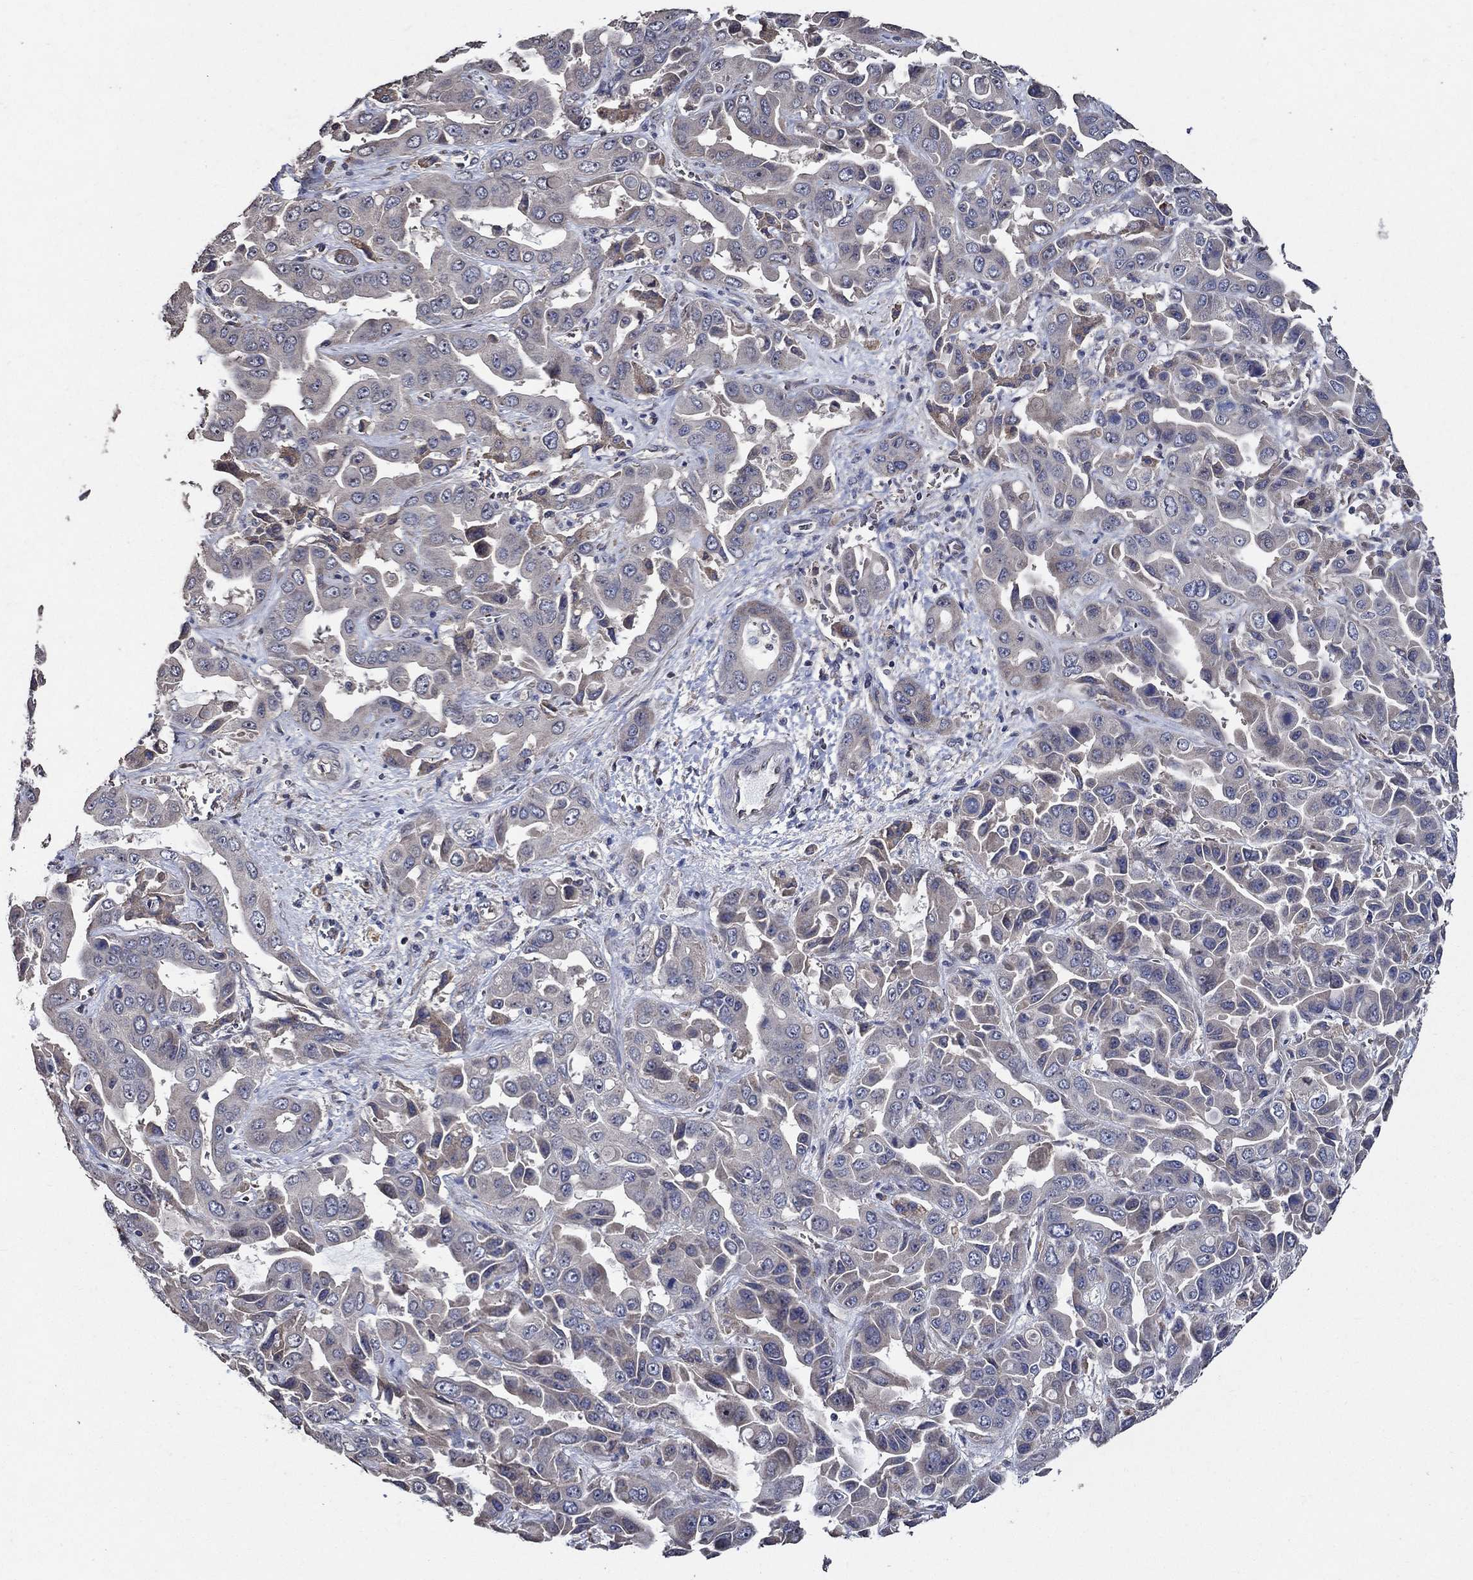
{"staining": {"intensity": "weak", "quantity": "25%-75%", "location": "cytoplasmic/membranous"}, "tissue": "liver cancer", "cell_type": "Tumor cells", "image_type": "cancer", "snomed": [{"axis": "morphology", "description": "Cholangiocarcinoma"}, {"axis": "topography", "description": "Liver"}], "caption": "Weak cytoplasmic/membranous protein expression is seen in about 25%-75% of tumor cells in liver cancer.", "gene": "HAP1", "patient": {"sex": "female", "age": 52}}